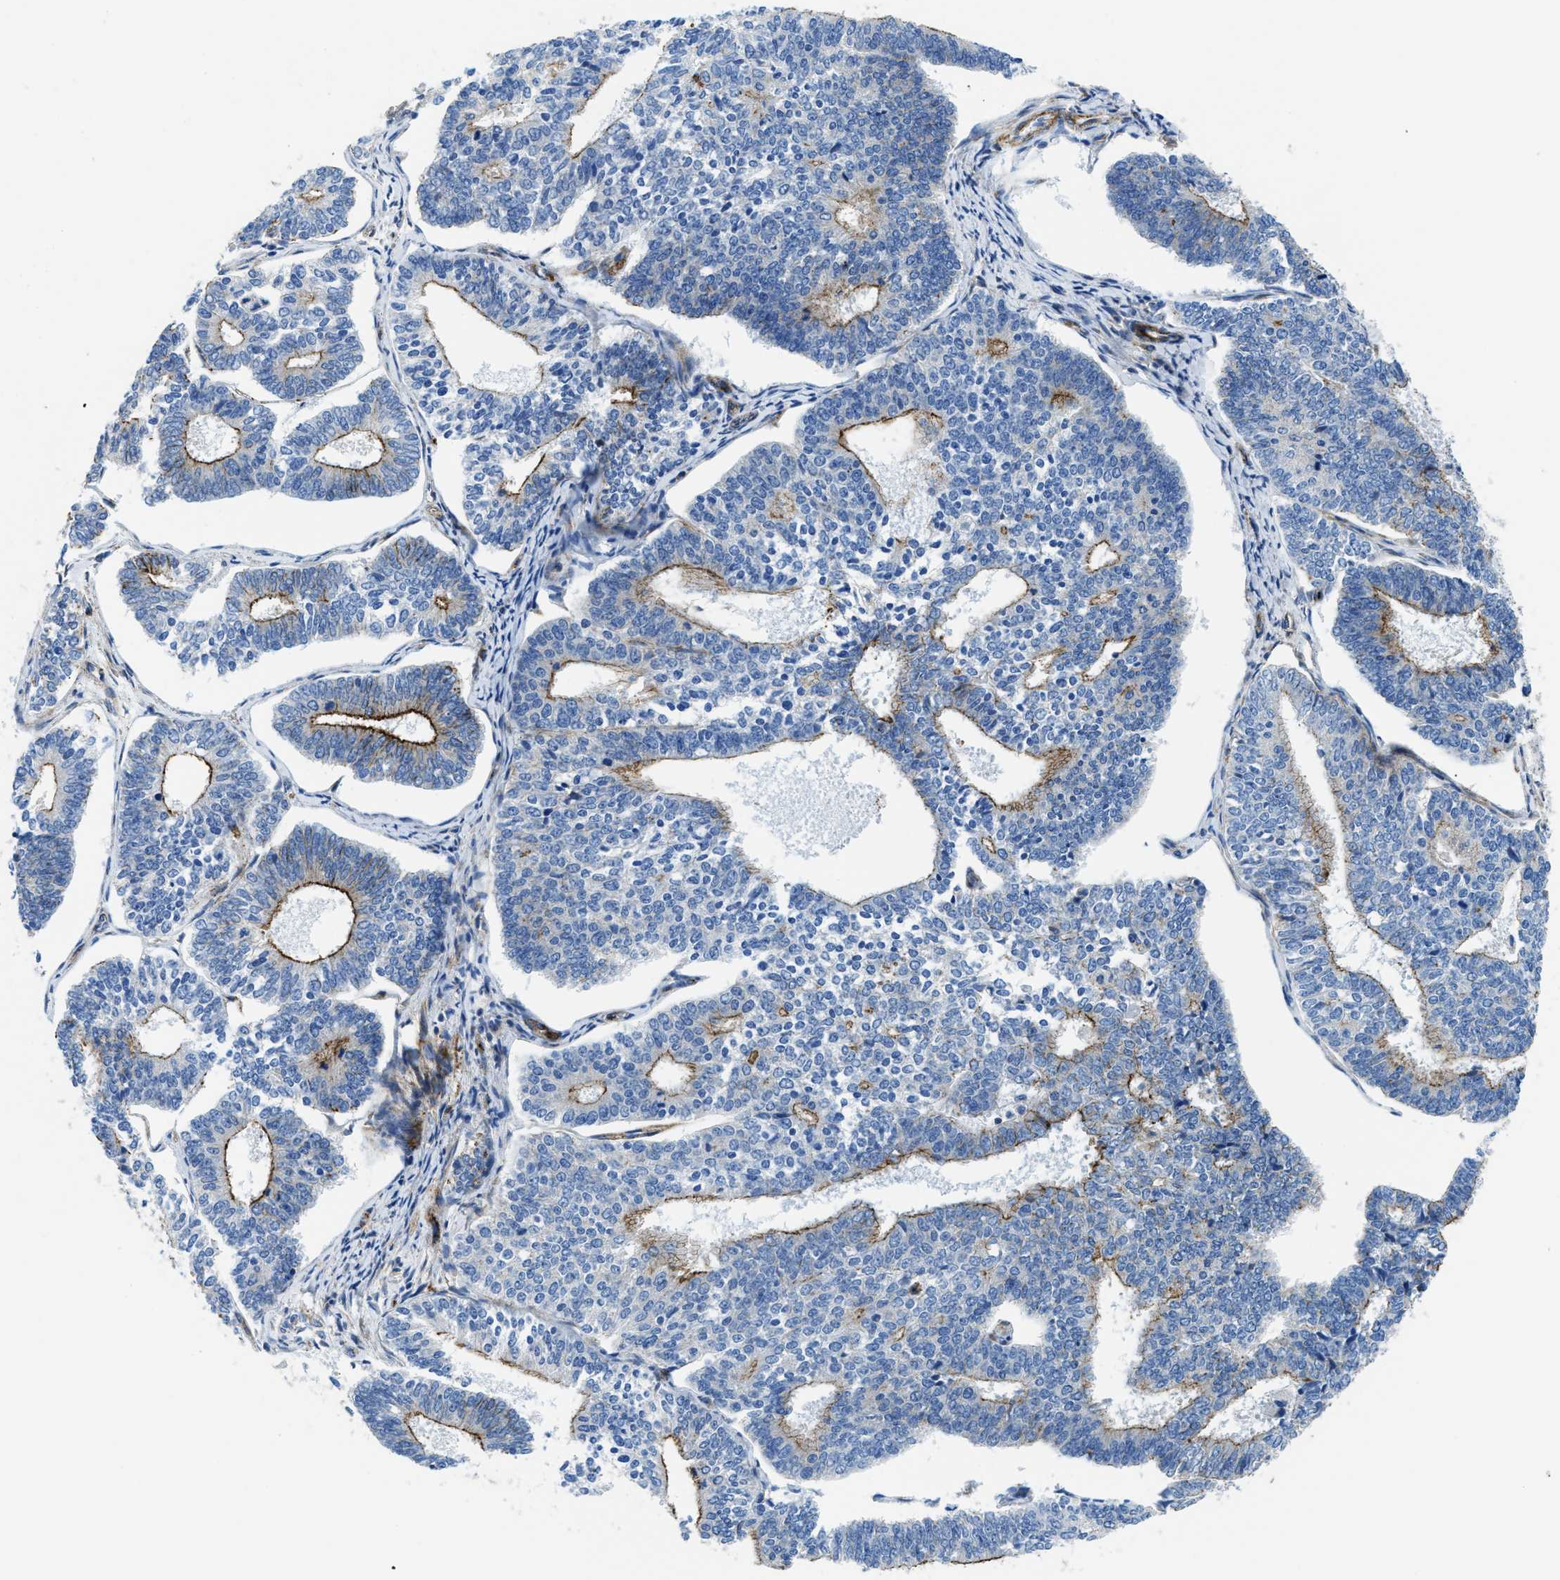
{"staining": {"intensity": "strong", "quantity": "25%-75%", "location": "cytoplasmic/membranous"}, "tissue": "endometrial cancer", "cell_type": "Tumor cells", "image_type": "cancer", "snomed": [{"axis": "morphology", "description": "Adenocarcinoma, NOS"}, {"axis": "topography", "description": "Endometrium"}], "caption": "Endometrial adenocarcinoma stained with DAB (3,3'-diaminobenzidine) immunohistochemistry (IHC) displays high levels of strong cytoplasmic/membranous expression in approximately 25%-75% of tumor cells. (DAB (3,3'-diaminobenzidine) IHC with brightfield microscopy, high magnification).", "gene": "CUTA", "patient": {"sex": "female", "age": 70}}